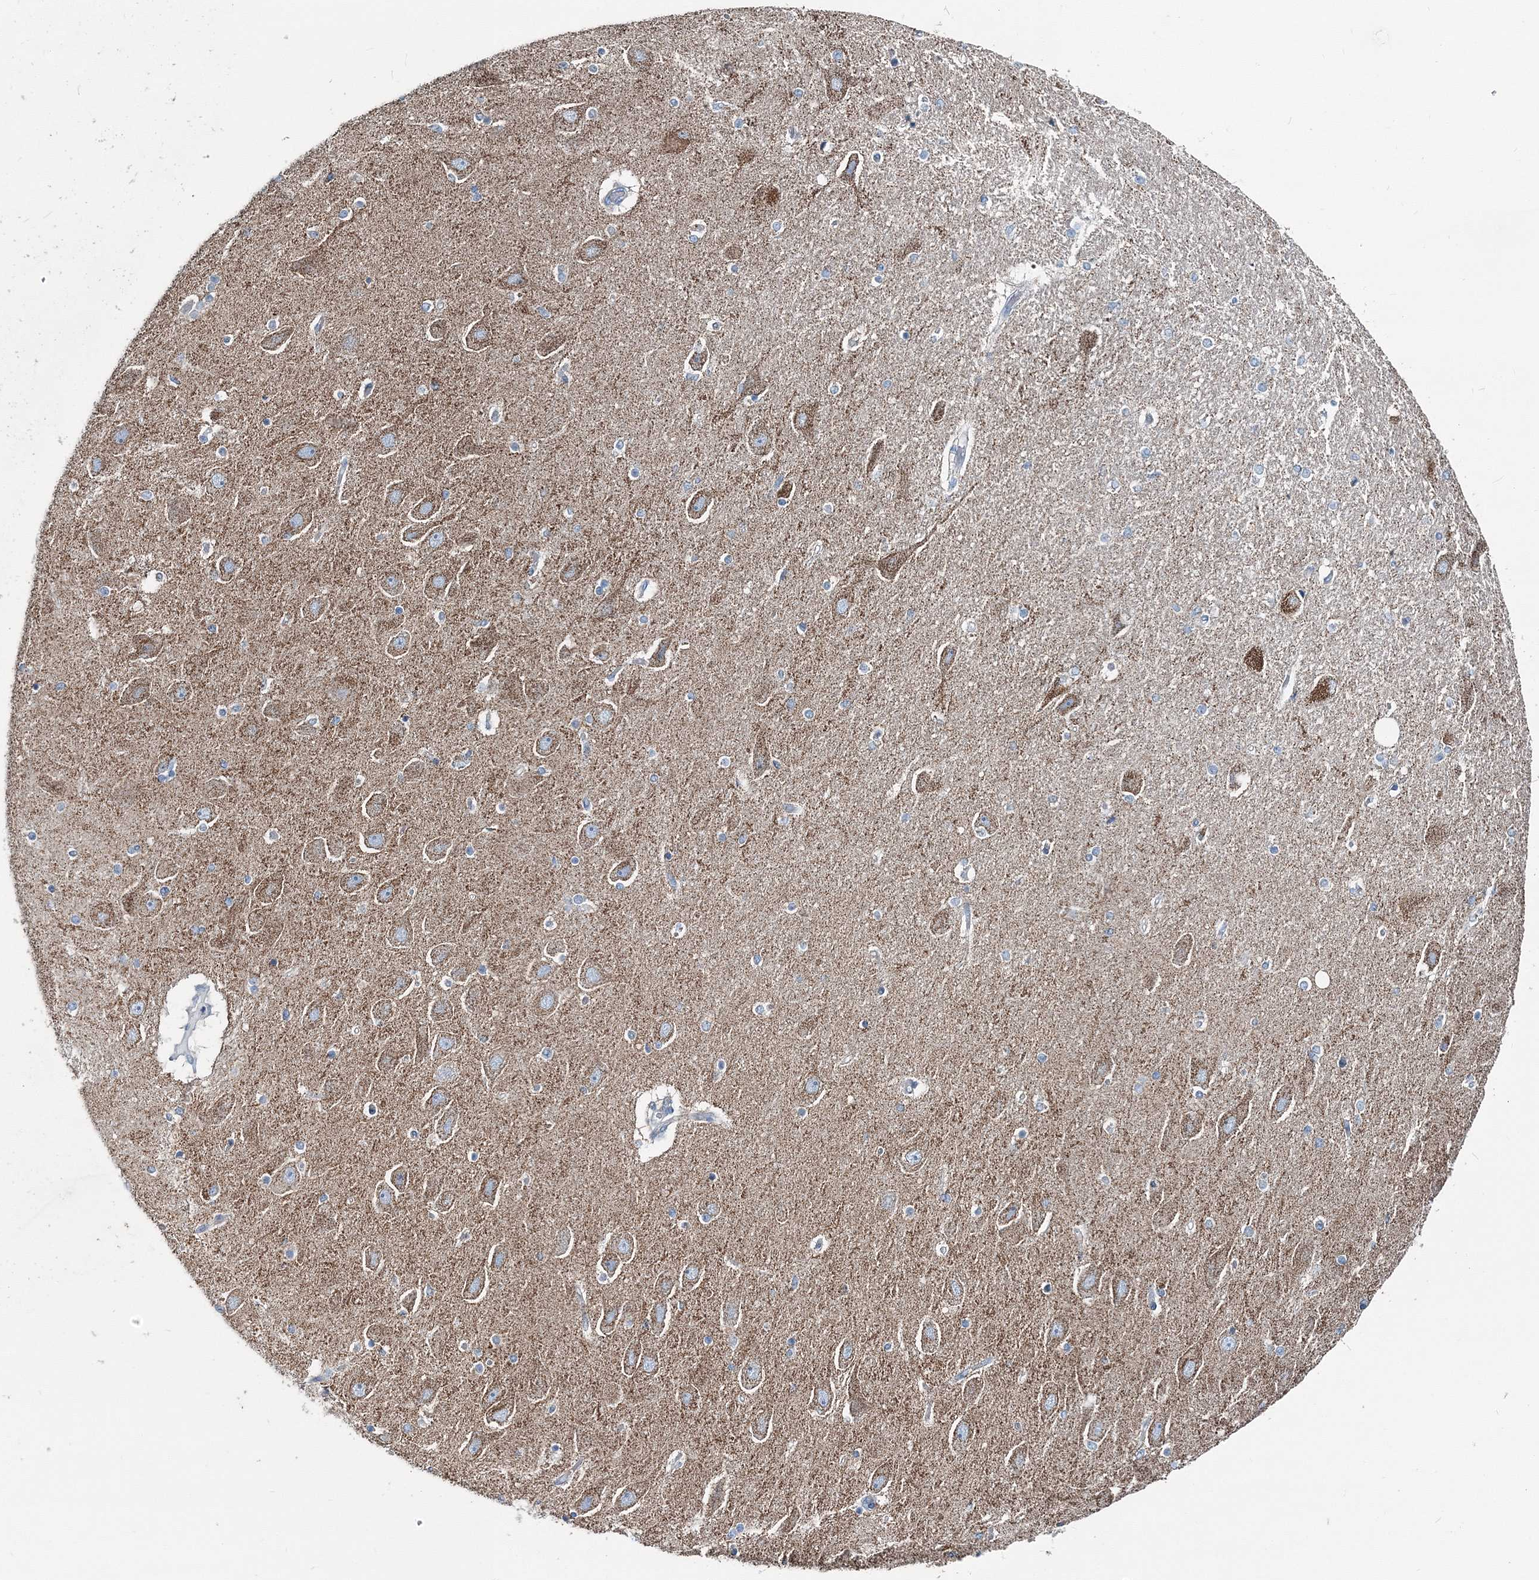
{"staining": {"intensity": "weak", "quantity": "<25%", "location": "cytoplasmic/membranous"}, "tissue": "hippocampus", "cell_type": "Glial cells", "image_type": "normal", "snomed": [{"axis": "morphology", "description": "Normal tissue, NOS"}, {"axis": "topography", "description": "Hippocampus"}], "caption": "High power microscopy histopathology image of an immunohistochemistry (IHC) image of unremarkable hippocampus, revealing no significant staining in glial cells.", "gene": "GABARAPL2", "patient": {"sex": "female", "age": 54}}